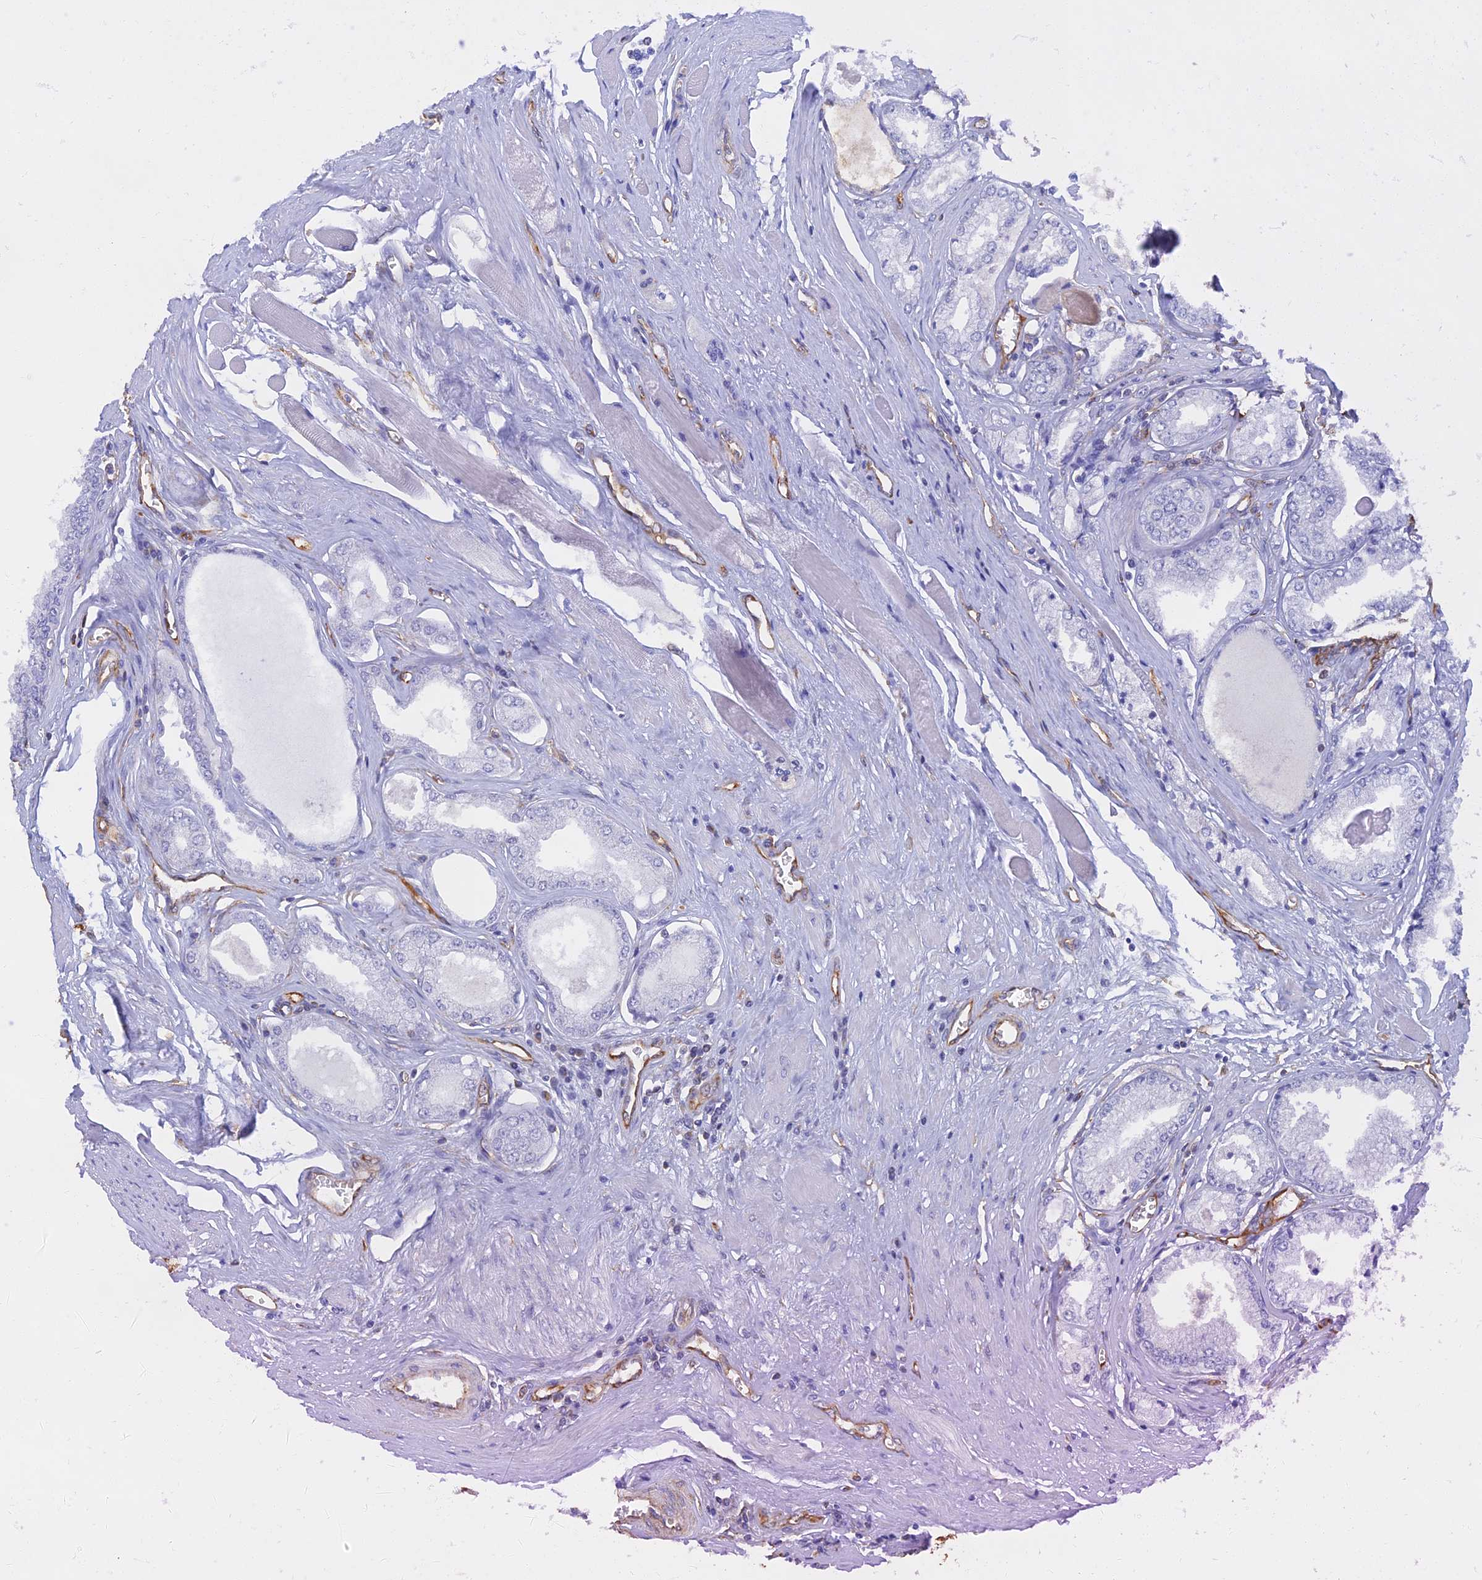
{"staining": {"intensity": "negative", "quantity": "none", "location": "none"}, "tissue": "prostate cancer", "cell_type": "Tumor cells", "image_type": "cancer", "snomed": [{"axis": "morphology", "description": "Adenocarcinoma, Low grade"}, {"axis": "topography", "description": "Prostate"}], "caption": "Adenocarcinoma (low-grade) (prostate) was stained to show a protein in brown. There is no significant positivity in tumor cells.", "gene": "RMC1", "patient": {"sex": "male", "age": 60}}